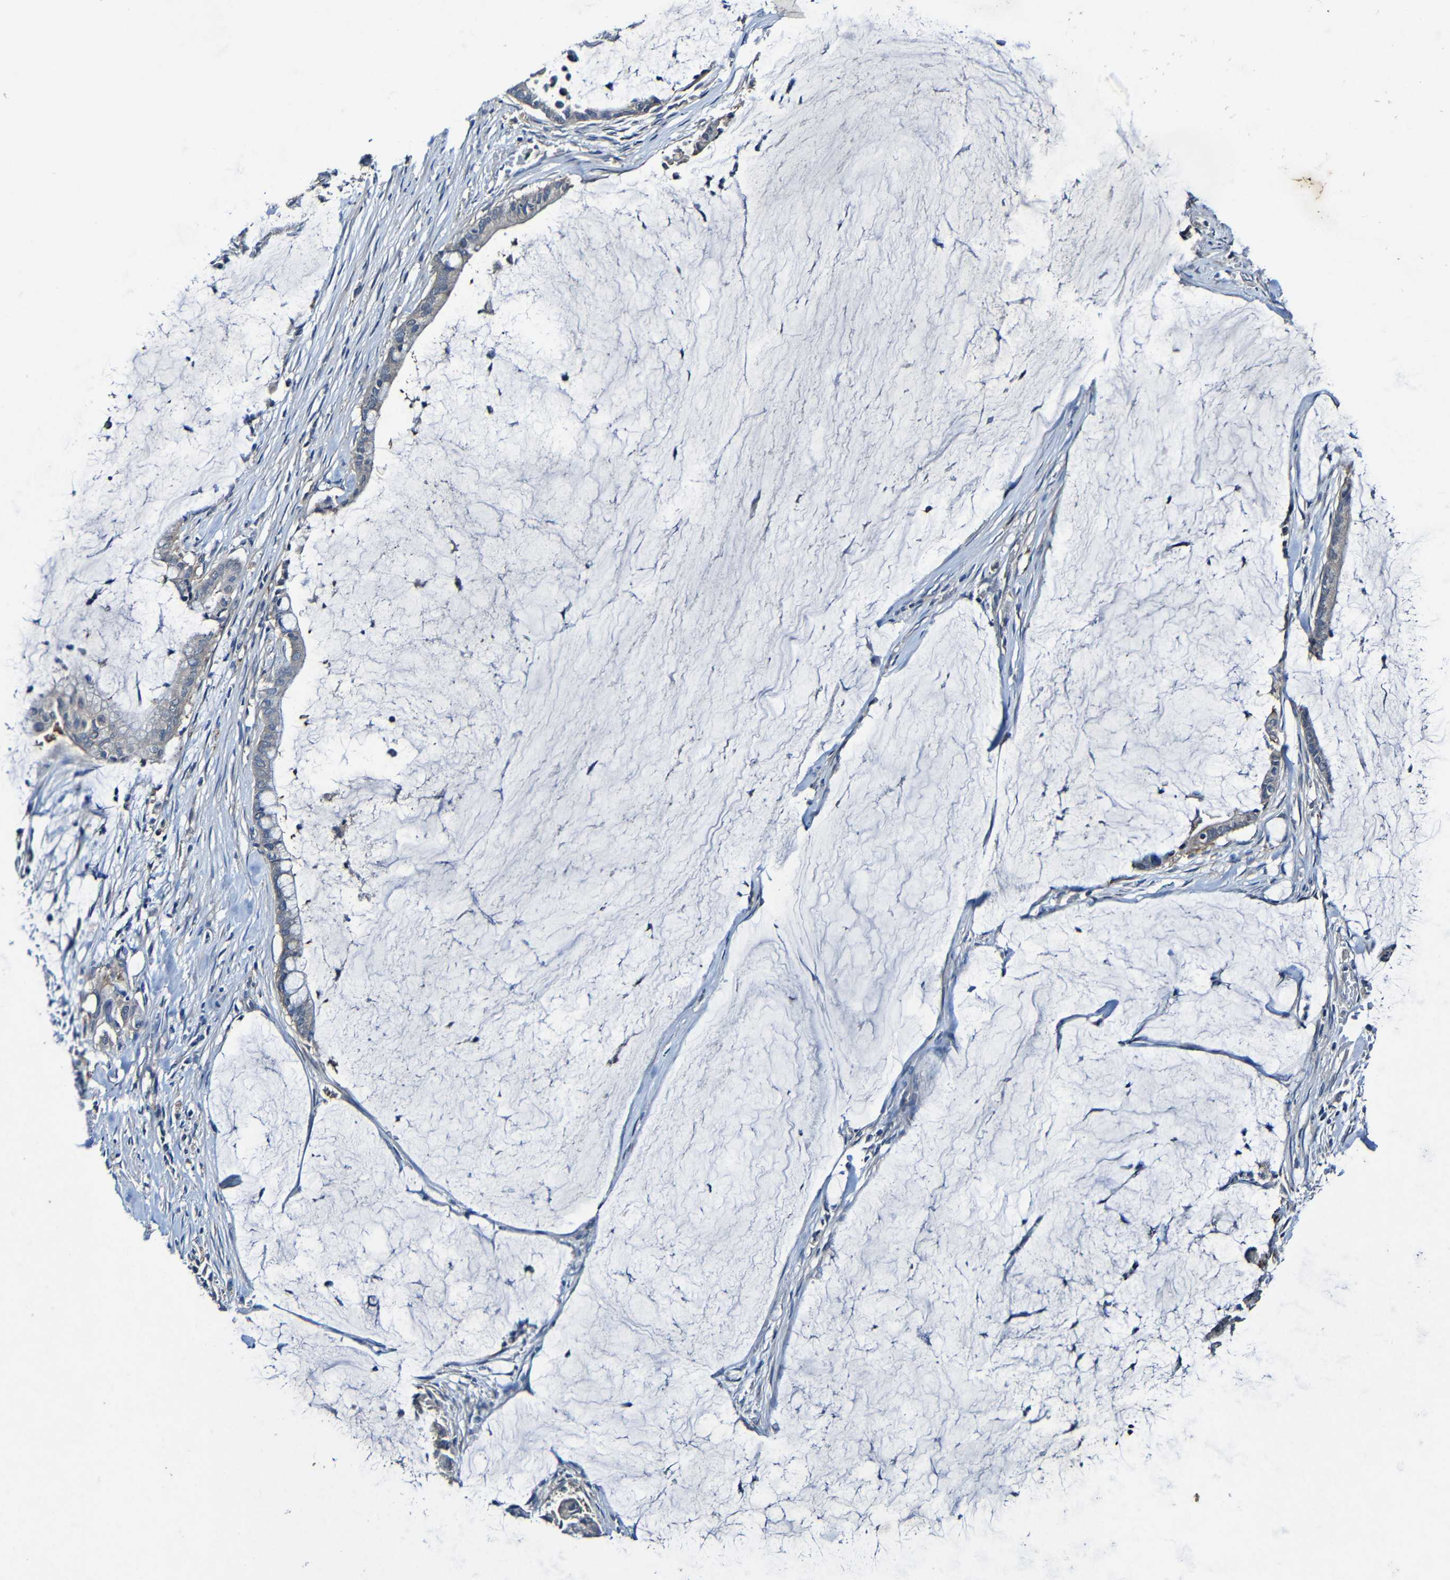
{"staining": {"intensity": "negative", "quantity": "none", "location": "none"}, "tissue": "pancreatic cancer", "cell_type": "Tumor cells", "image_type": "cancer", "snomed": [{"axis": "morphology", "description": "Adenocarcinoma, NOS"}, {"axis": "topography", "description": "Pancreas"}], "caption": "Immunohistochemistry (IHC) histopathology image of human pancreatic cancer (adenocarcinoma) stained for a protein (brown), which reveals no expression in tumor cells.", "gene": "LRRC70", "patient": {"sex": "male", "age": 41}}